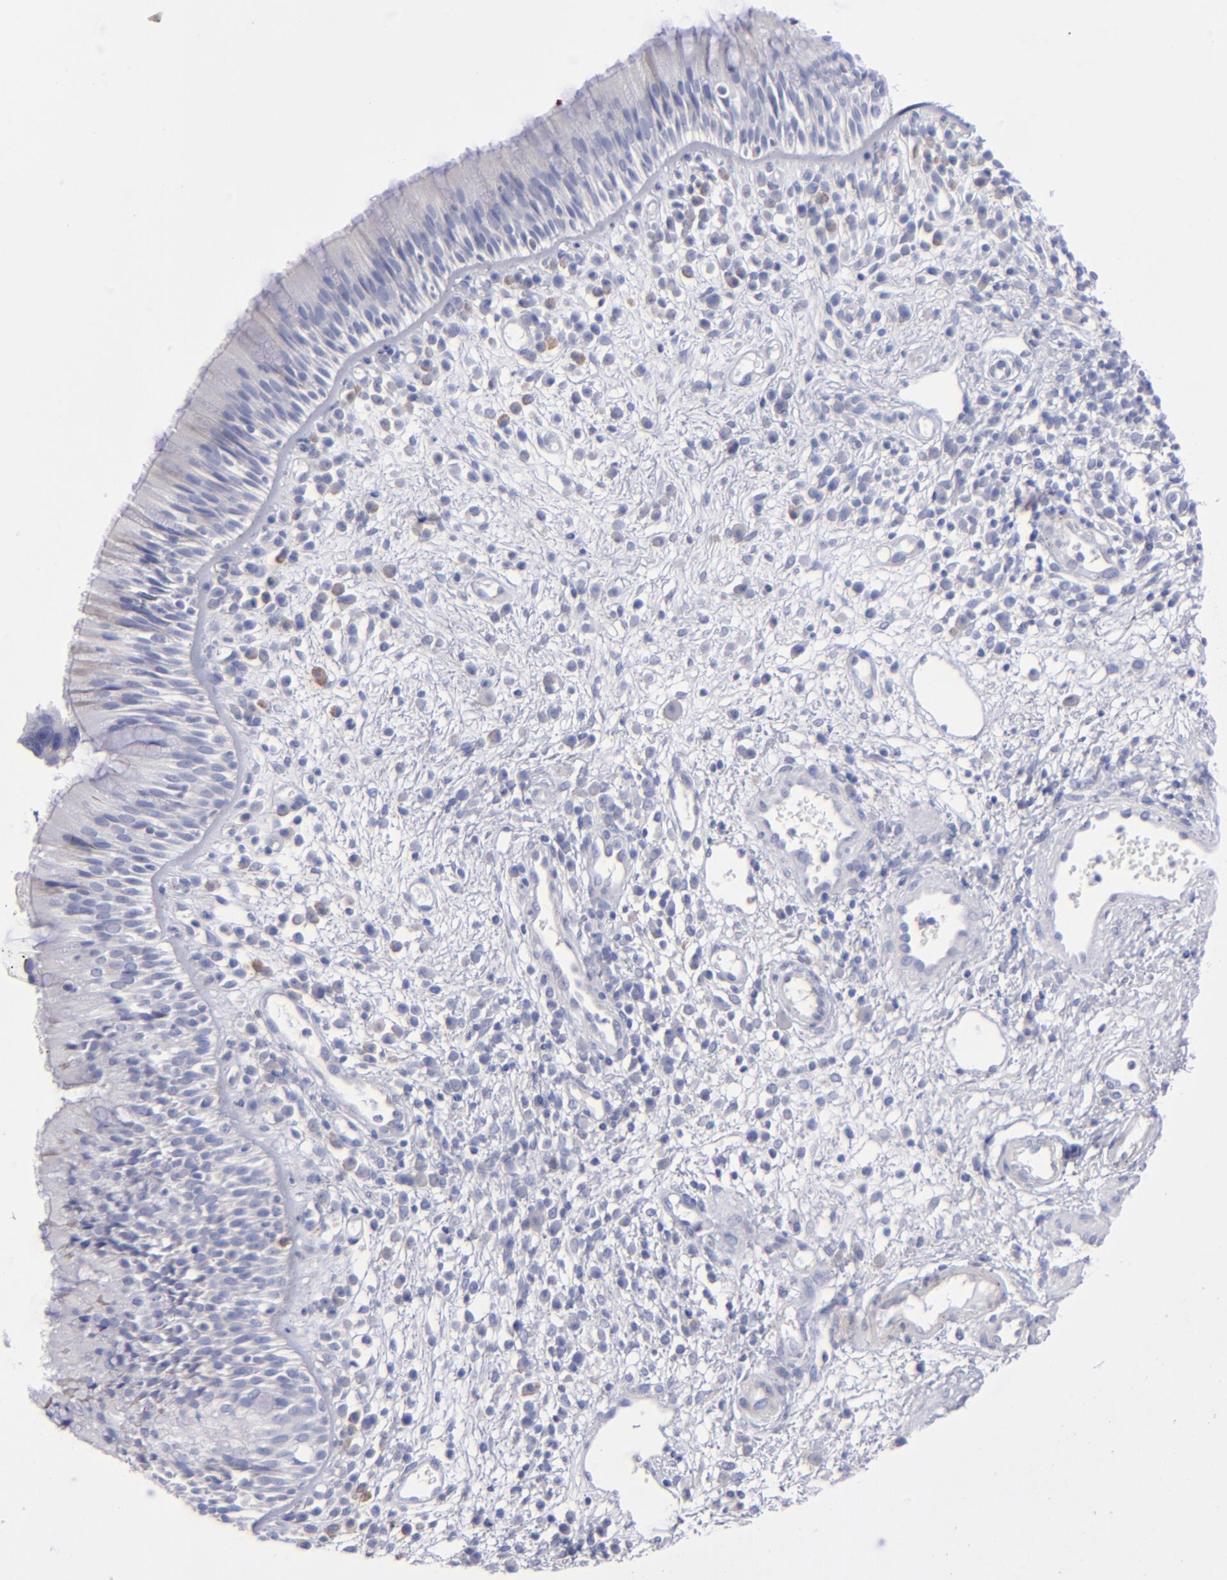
{"staining": {"intensity": "weak", "quantity": "<25%", "location": "cytoplasmic/membranous"}, "tissue": "nasopharynx", "cell_type": "Respiratory epithelial cells", "image_type": "normal", "snomed": [{"axis": "morphology", "description": "Normal tissue, NOS"}, {"axis": "morphology", "description": "Inflammation, NOS"}, {"axis": "morphology", "description": "Malignant melanoma, Metastatic site"}, {"axis": "topography", "description": "Nasopharynx"}], "caption": "Immunohistochemistry histopathology image of normal human nasopharynx stained for a protein (brown), which reveals no expression in respiratory epithelial cells. (Immunohistochemistry, brightfield microscopy, high magnification).", "gene": "MFGE8", "patient": {"sex": "female", "age": 55}}